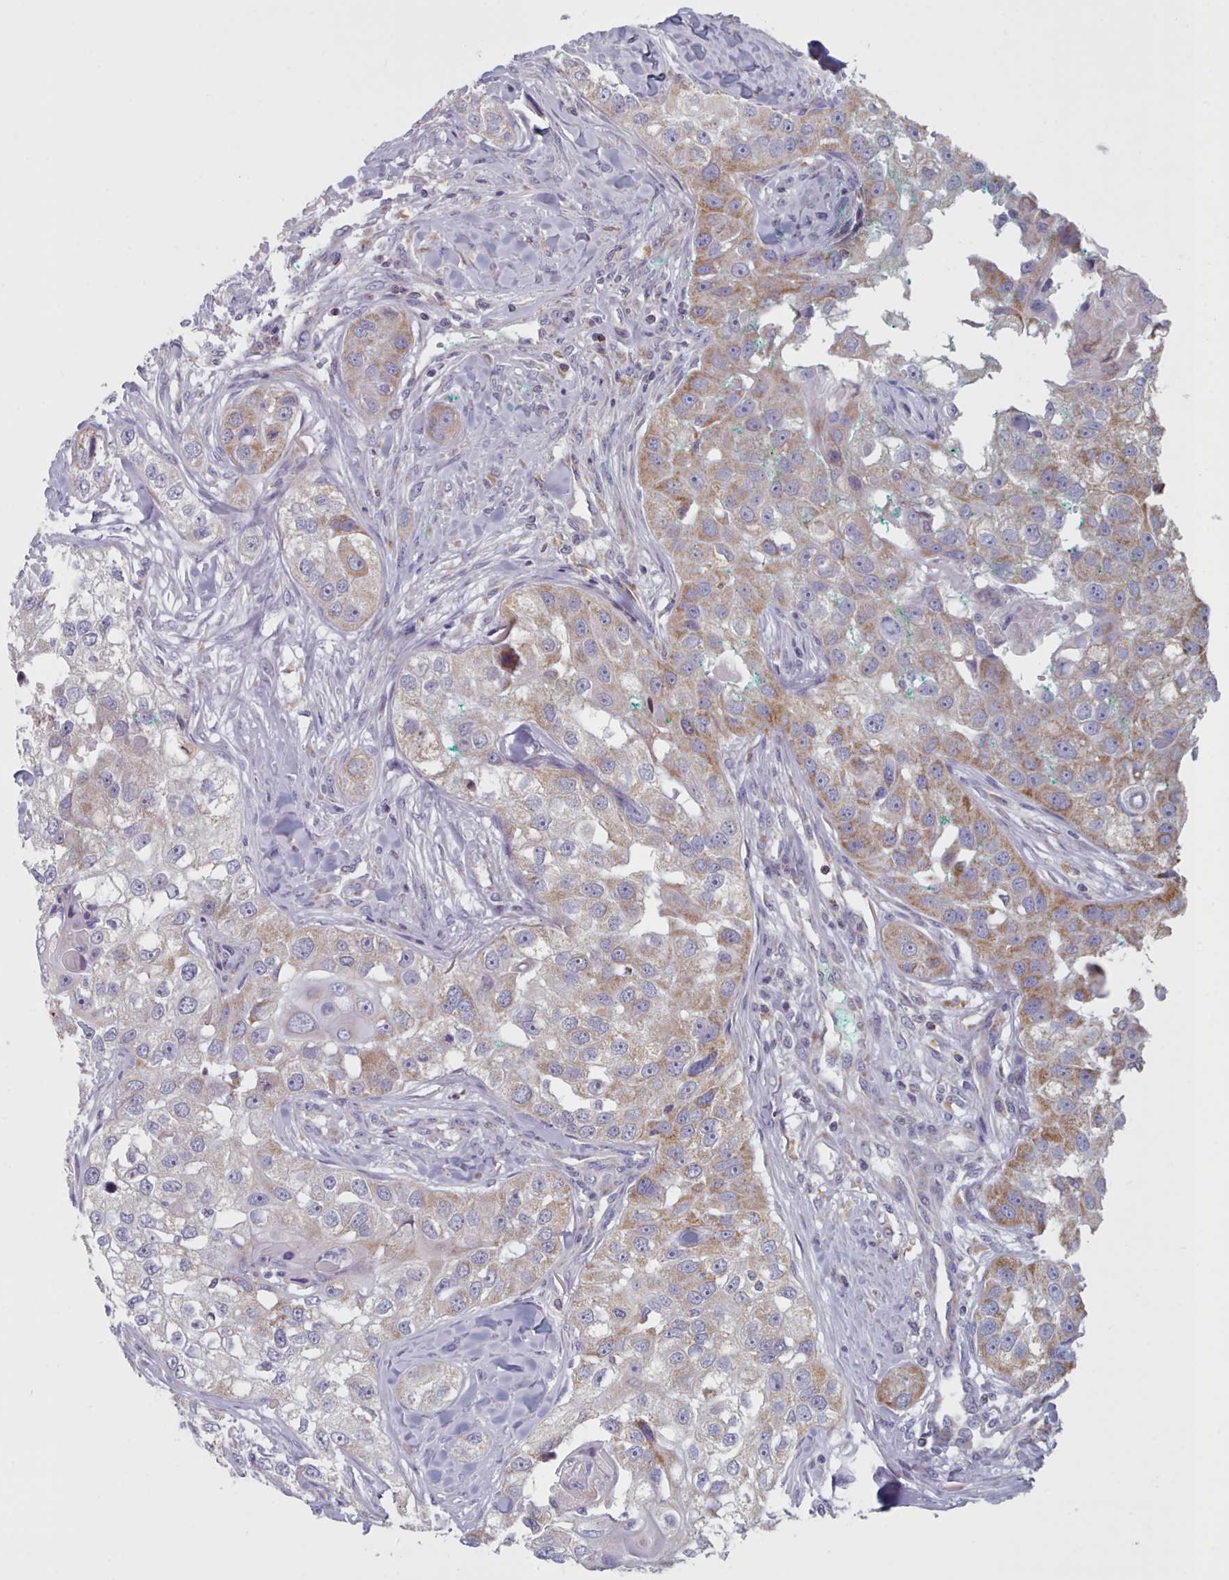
{"staining": {"intensity": "moderate", "quantity": "25%-75%", "location": "cytoplasmic/membranous"}, "tissue": "head and neck cancer", "cell_type": "Tumor cells", "image_type": "cancer", "snomed": [{"axis": "morphology", "description": "Normal tissue, NOS"}, {"axis": "morphology", "description": "Squamous cell carcinoma, NOS"}, {"axis": "topography", "description": "Skeletal muscle"}, {"axis": "topography", "description": "Head-Neck"}], "caption": "A medium amount of moderate cytoplasmic/membranous staining is seen in approximately 25%-75% of tumor cells in head and neck cancer tissue.", "gene": "FAM170B", "patient": {"sex": "male", "age": 51}}